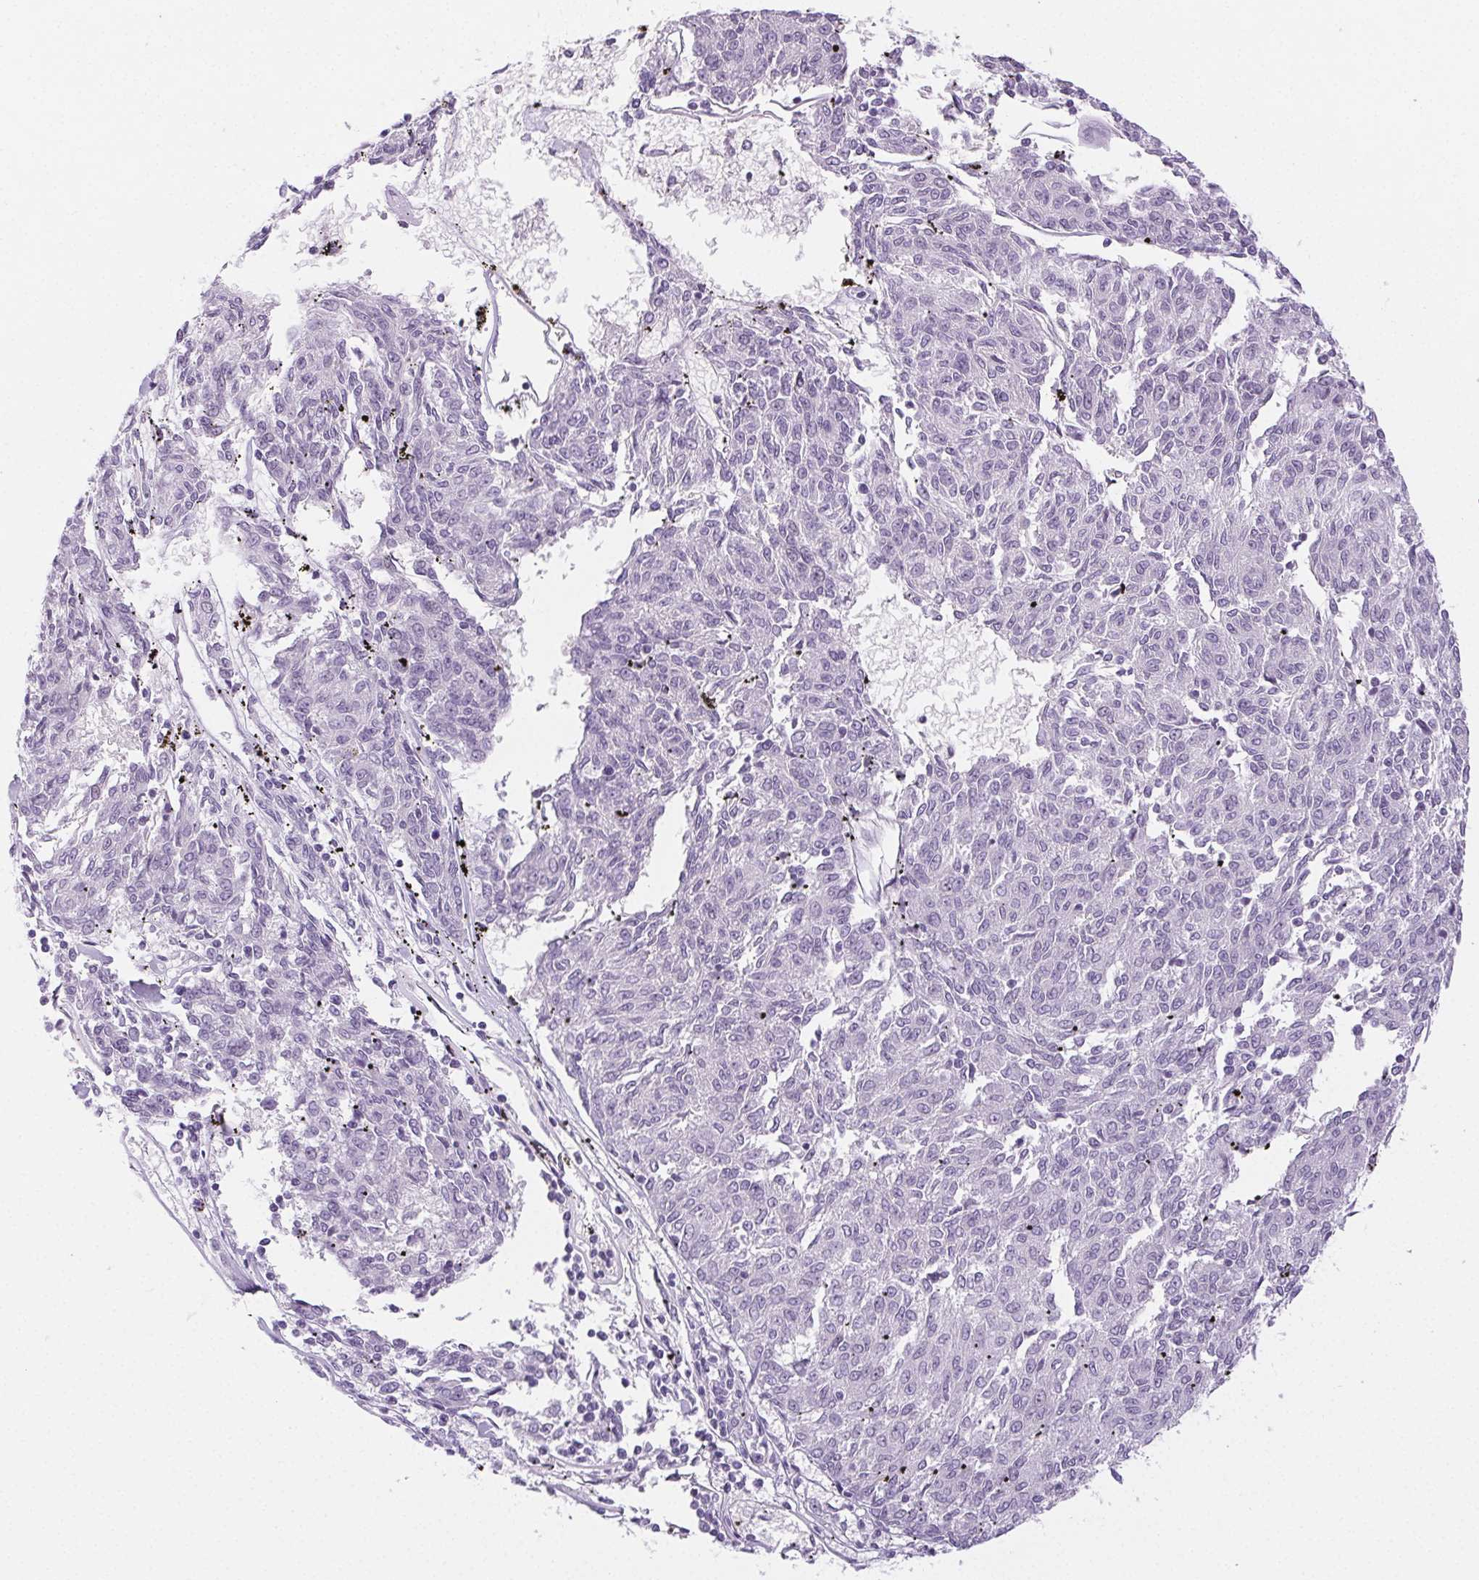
{"staining": {"intensity": "negative", "quantity": "none", "location": "none"}, "tissue": "melanoma", "cell_type": "Tumor cells", "image_type": "cancer", "snomed": [{"axis": "morphology", "description": "Malignant melanoma, NOS"}, {"axis": "topography", "description": "Skin"}], "caption": "Malignant melanoma was stained to show a protein in brown. There is no significant staining in tumor cells. (Stains: DAB immunohistochemistry with hematoxylin counter stain, Microscopy: brightfield microscopy at high magnification).", "gene": "ST8SIA3", "patient": {"sex": "female", "age": 72}}